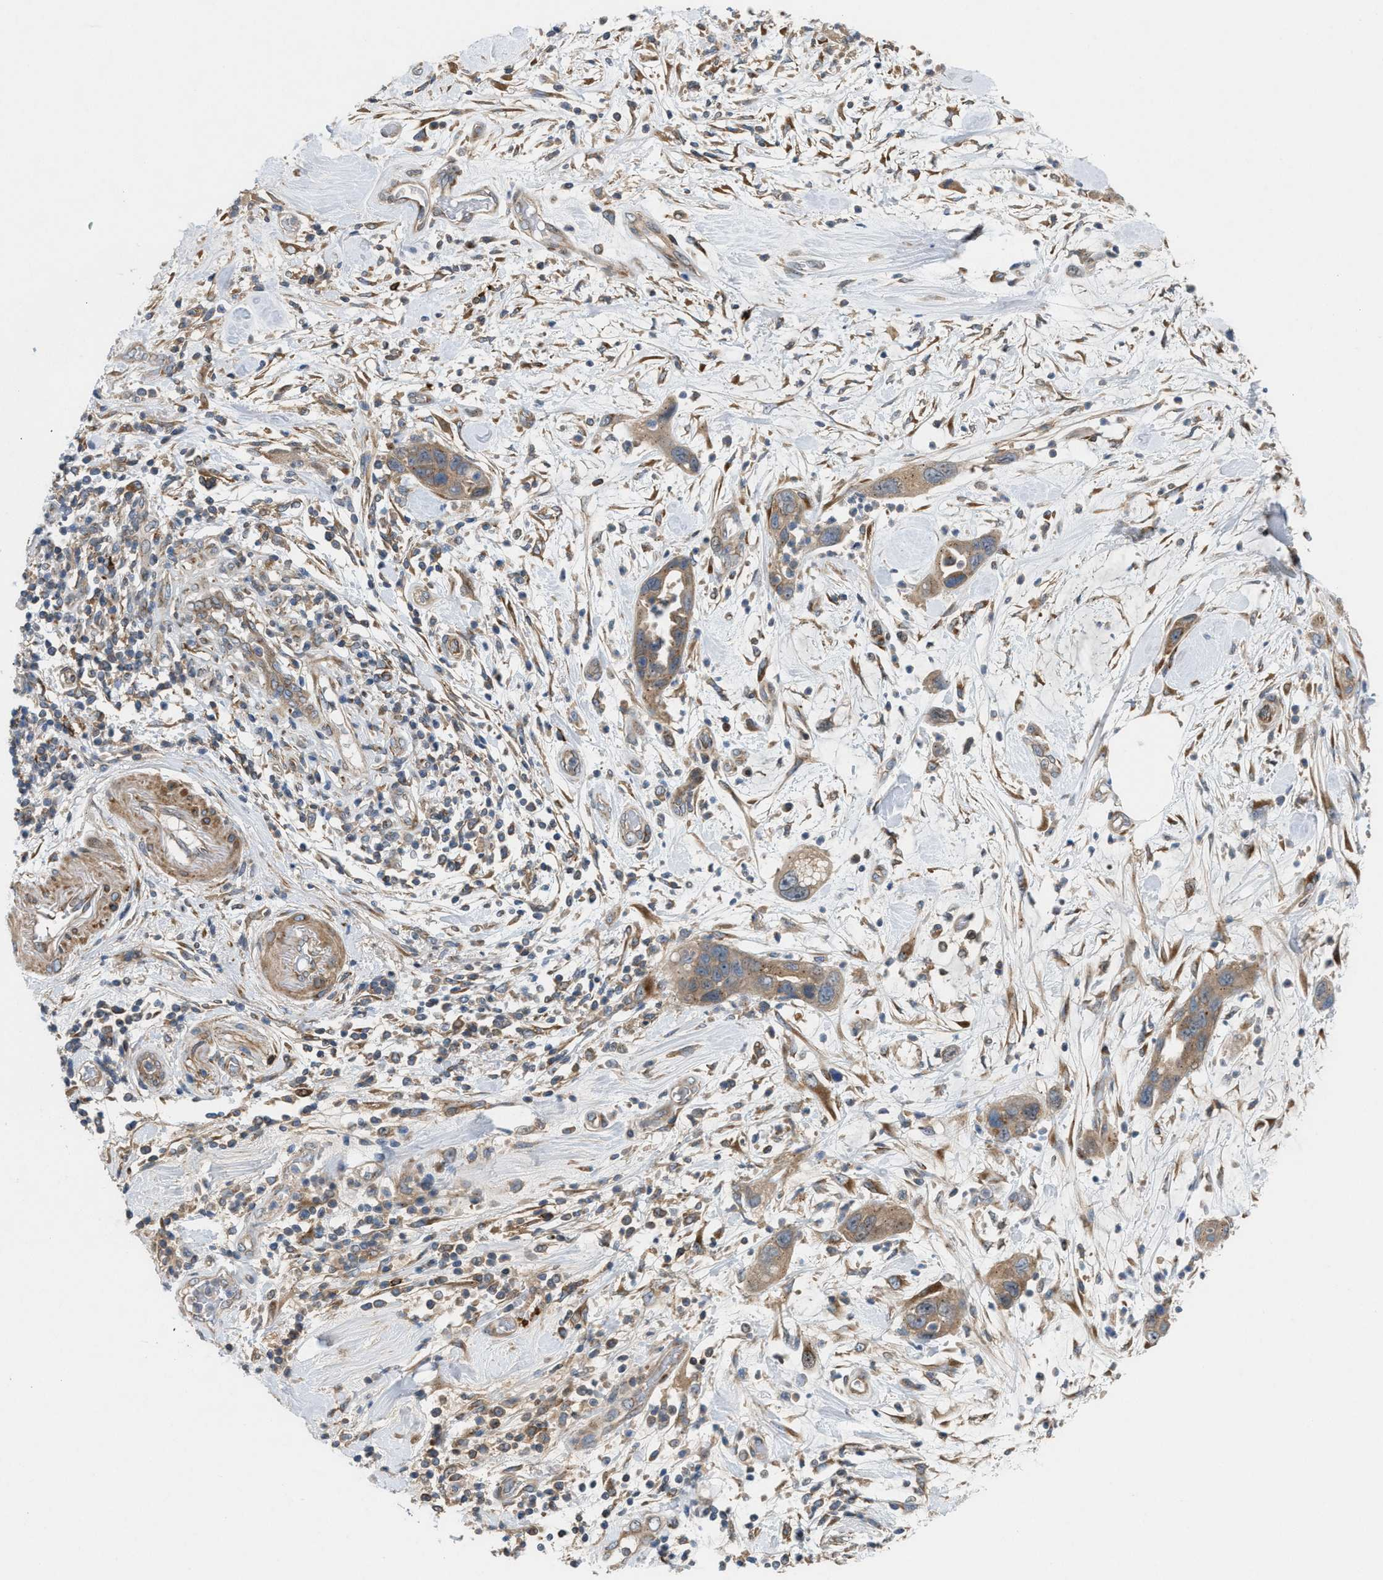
{"staining": {"intensity": "weak", "quantity": ">75%", "location": "cytoplasmic/membranous"}, "tissue": "pancreatic cancer", "cell_type": "Tumor cells", "image_type": "cancer", "snomed": [{"axis": "morphology", "description": "Adenocarcinoma, NOS"}, {"axis": "topography", "description": "Pancreas"}], "caption": "Adenocarcinoma (pancreatic) stained with DAB IHC displays low levels of weak cytoplasmic/membranous staining in approximately >75% of tumor cells.", "gene": "CYB5D1", "patient": {"sex": "female", "age": 70}}